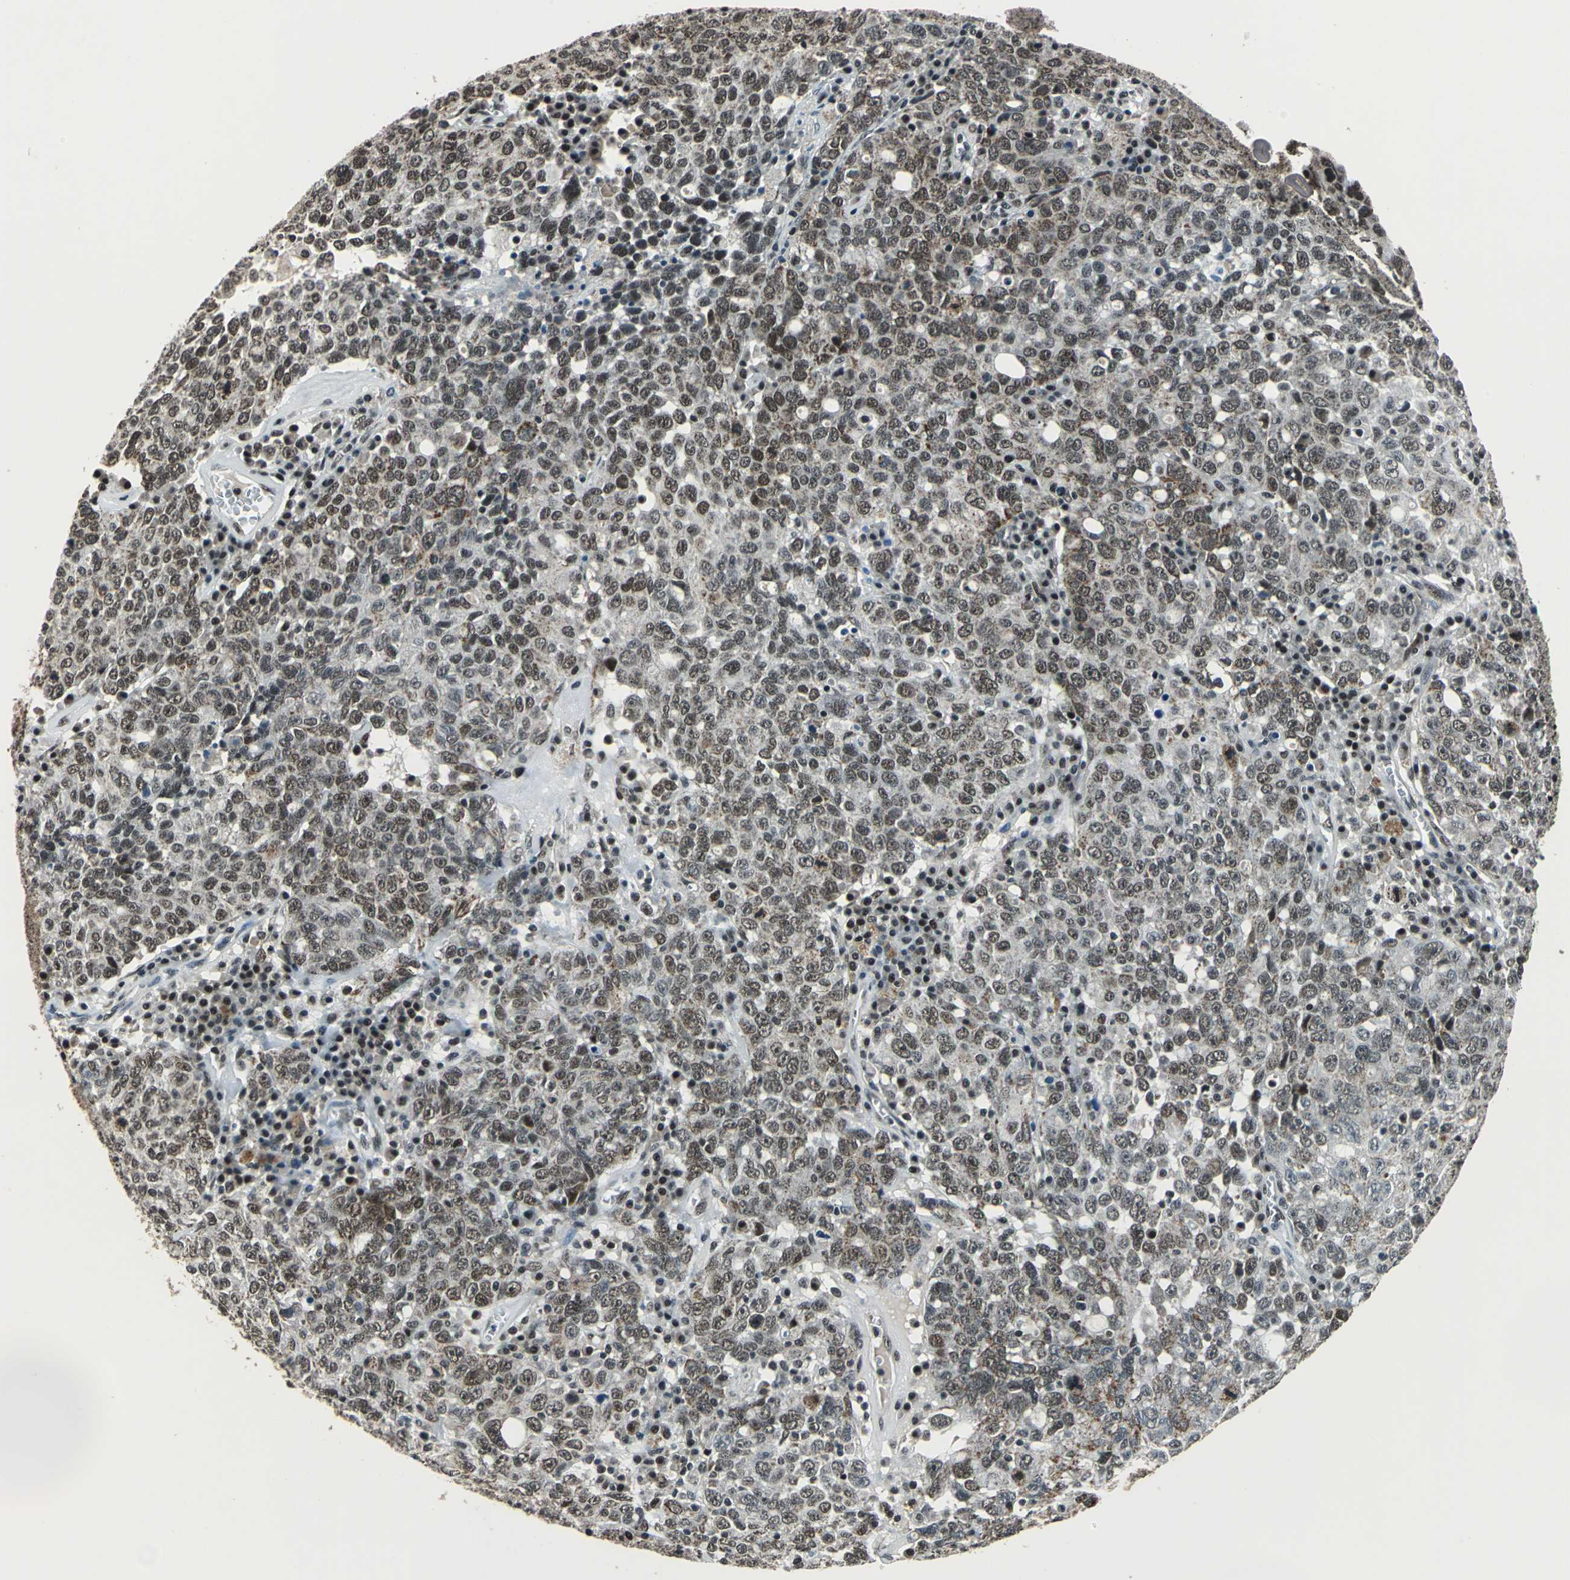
{"staining": {"intensity": "moderate", "quantity": "25%-75%", "location": "cytoplasmic/membranous,nuclear"}, "tissue": "ovarian cancer", "cell_type": "Tumor cells", "image_type": "cancer", "snomed": [{"axis": "morphology", "description": "Carcinoma, endometroid"}, {"axis": "topography", "description": "Ovary"}], "caption": "Ovarian cancer was stained to show a protein in brown. There is medium levels of moderate cytoplasmic/membranous and nuclear positivity in approximately 25%-75% of tumor cells.", "gene": "BCLAF1", "patient": {"sex": "female", "age": 62}}